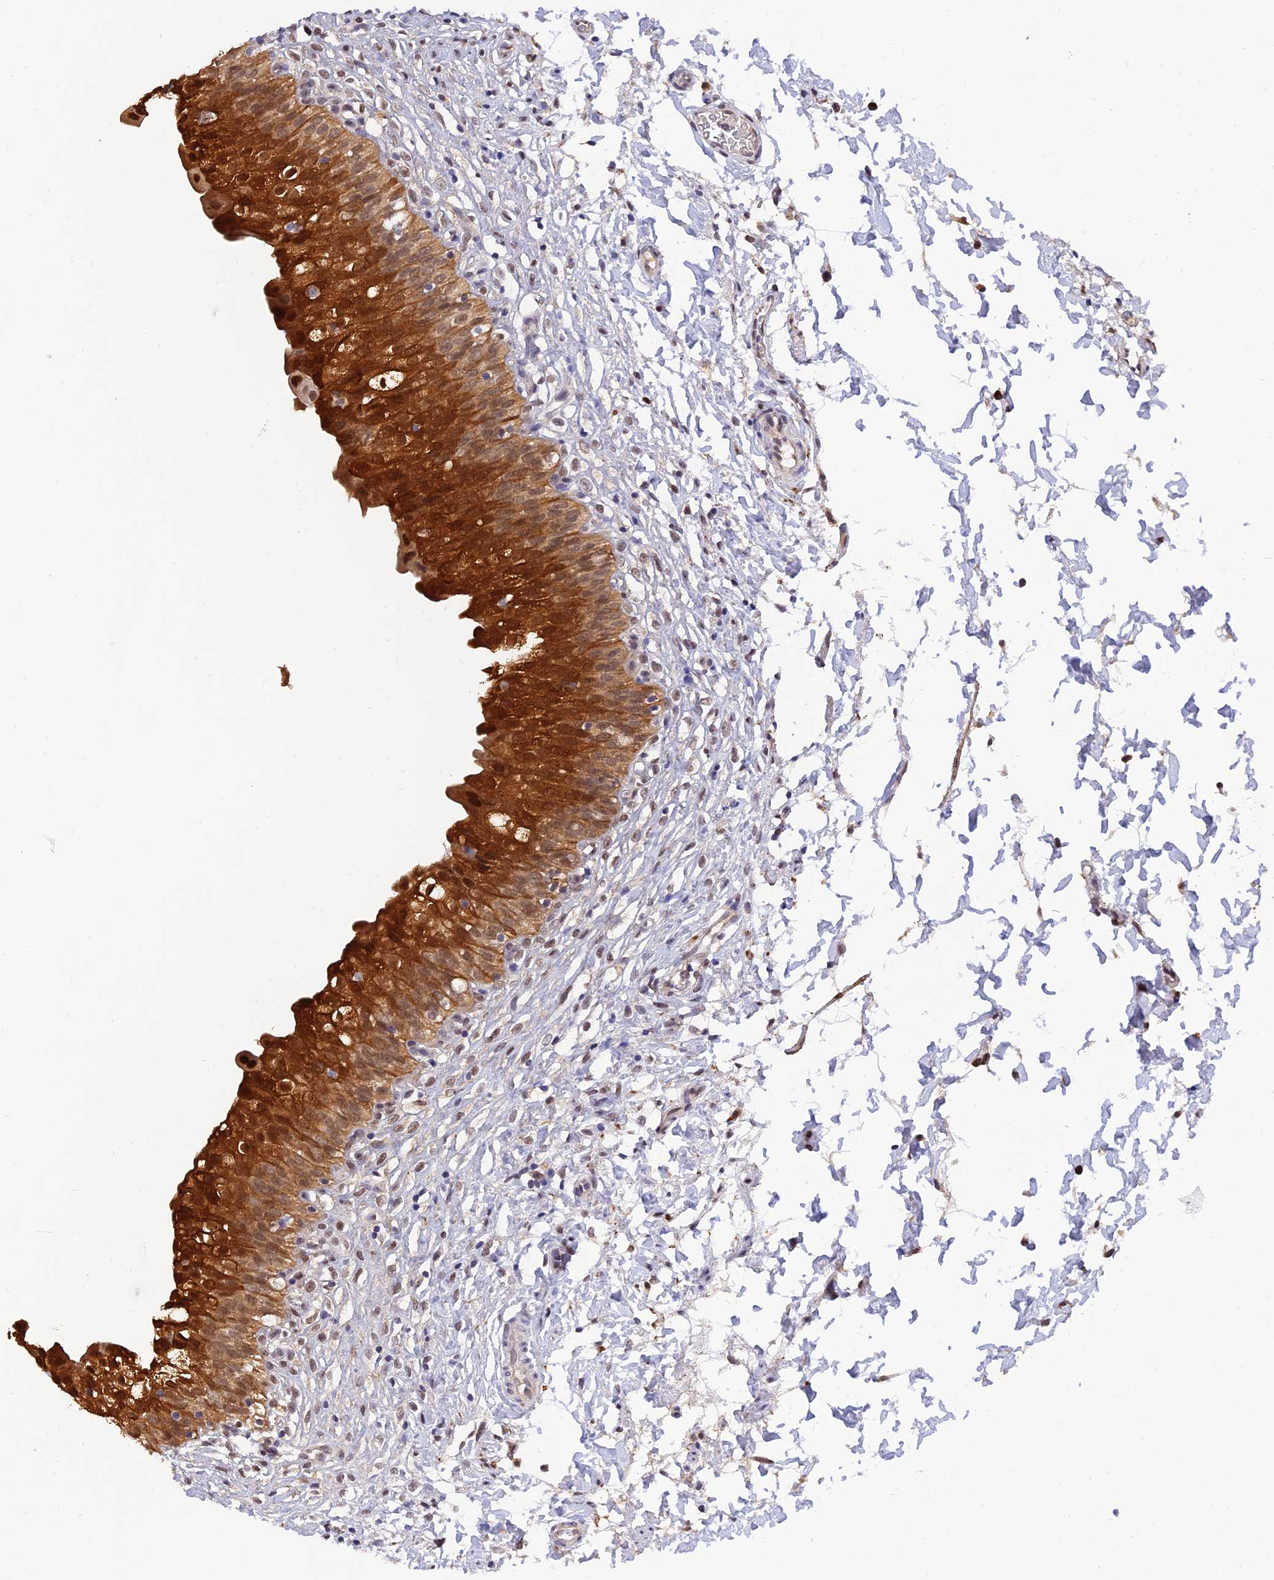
{"staining": {"intensity": "strong", "quantity": ">75%", "location": "cytoplasmic/membranous,nuclear"}, "tissue": "urinary bladder", "cell_type": "Urothelial cells", "image_type": "normal", "snomed": [{"axis": "morphology", "description": "Normal tissue, NOS"}, {"axis": "topography", "description": "Urinary bladder"}], "caption": "Immunohistochemical staining of normal human urinary bladder shows high levels of strong cytoplasmic/membranous,nuclear positivity in about >75% of urothelial cells. The staining is performed using DAB brown chromogen to label protein expression. The nuclei are counter-stained blue using hematoxylin.", "gene": "MNS1", "patient": {"sex": "male", "age": 55}}